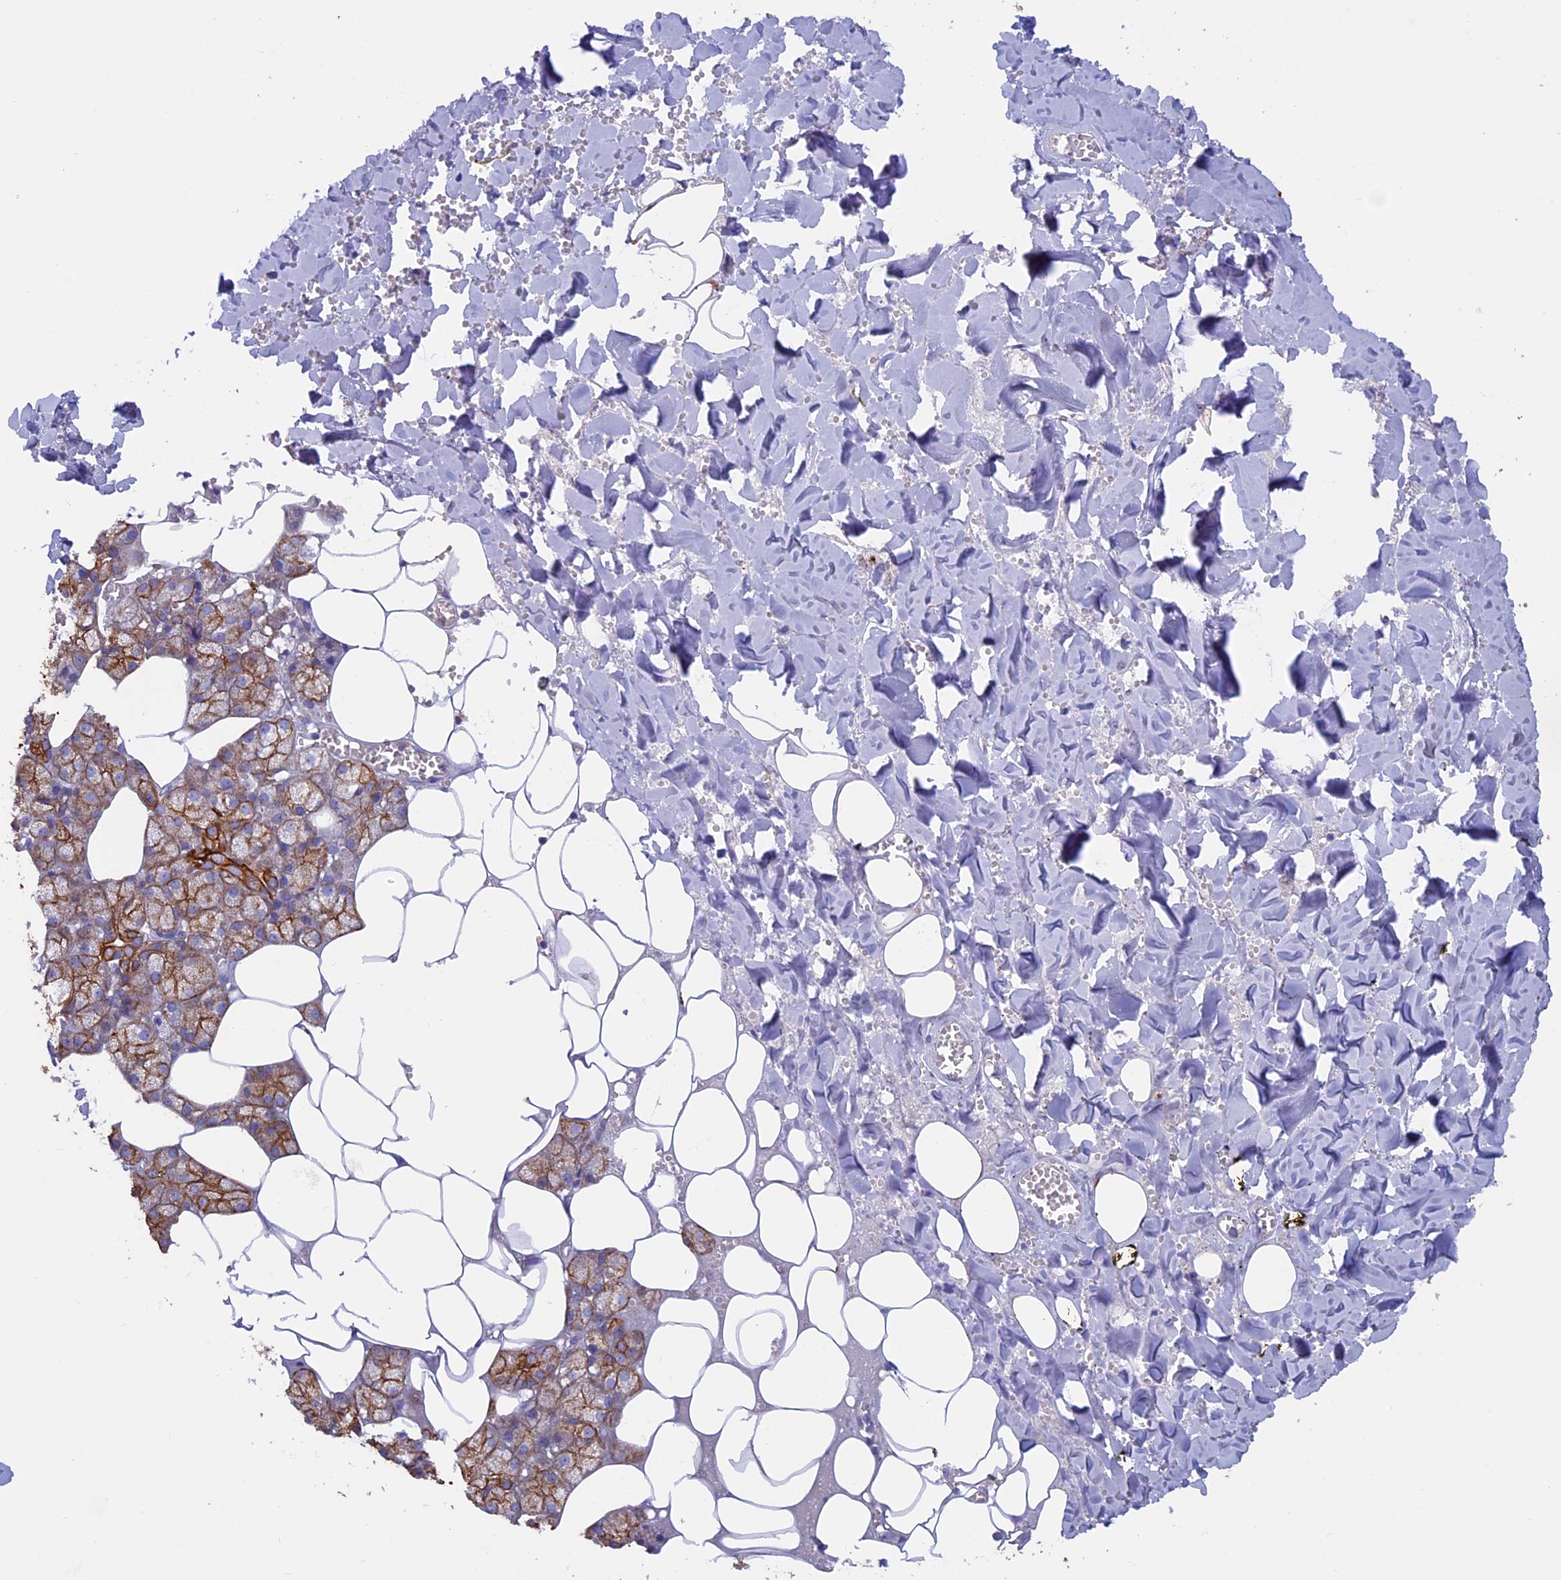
{"staining": {"intensity": "strong", "quantity": ">75%", "location": "cytoplasmic/membranous"}, "tissue": "salivary gland", "cell_type": "Glandular cells", "image_type": "normal", "snomed": [{"axis": "morphology", "description": "Normal tissue, NOS"}, {"axis": "topography", "description": "Salivary gland"}], "caption": "A high amount of strong cytoplasmic/membranous expression is appreciated in approximately >75% of glandular cells in normal salivary gland. (DAB IHC, brown staining for protein, blue staining for nuclei).", "gene": "PTPN9", "patient": {"sex": "male", "age": 62}}